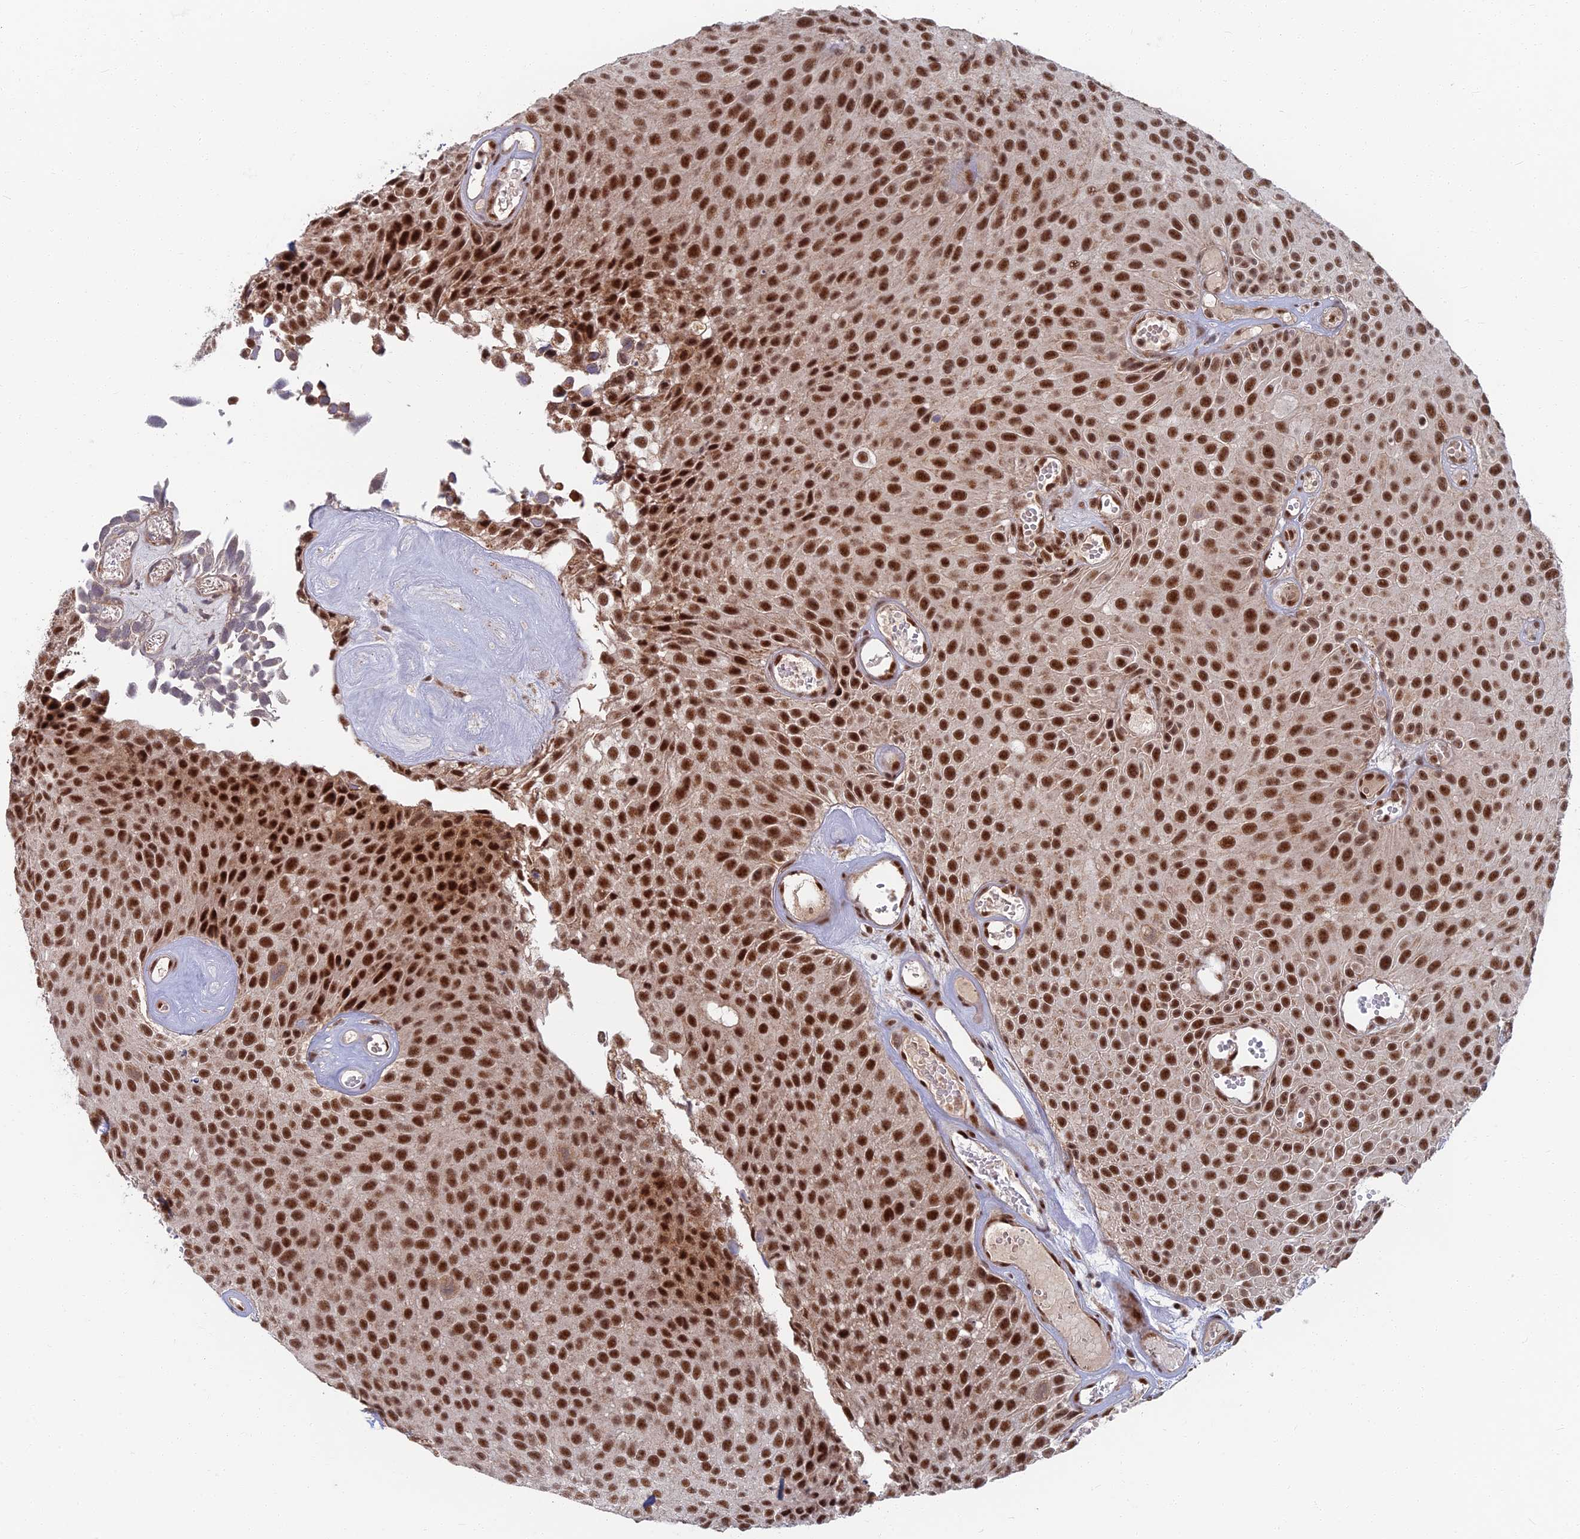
{"staining": {"intensity": "strong", "quantity": ">75%", "location": "nuclear"}, "tissue": "urothelial cancer", "cell_type": "Tumor cells", "image_type": "cancer", "snomed": [{"axis": "morphology", "description": "Urothelial carcinoma, Low grade"}, {"axis": "topography", "description": "Urinary bladder"}], "caption": "The image demonstrates immunohistochemical staining of low-grade urothelial carcinoma. There is strong nuclear expression is identified in about >75% of tumor cells. The protein is shown in brown color, while the nuclei are stained blue.", "gene": "TCEA2", "patient": {"sex": "male", "age": 89}}